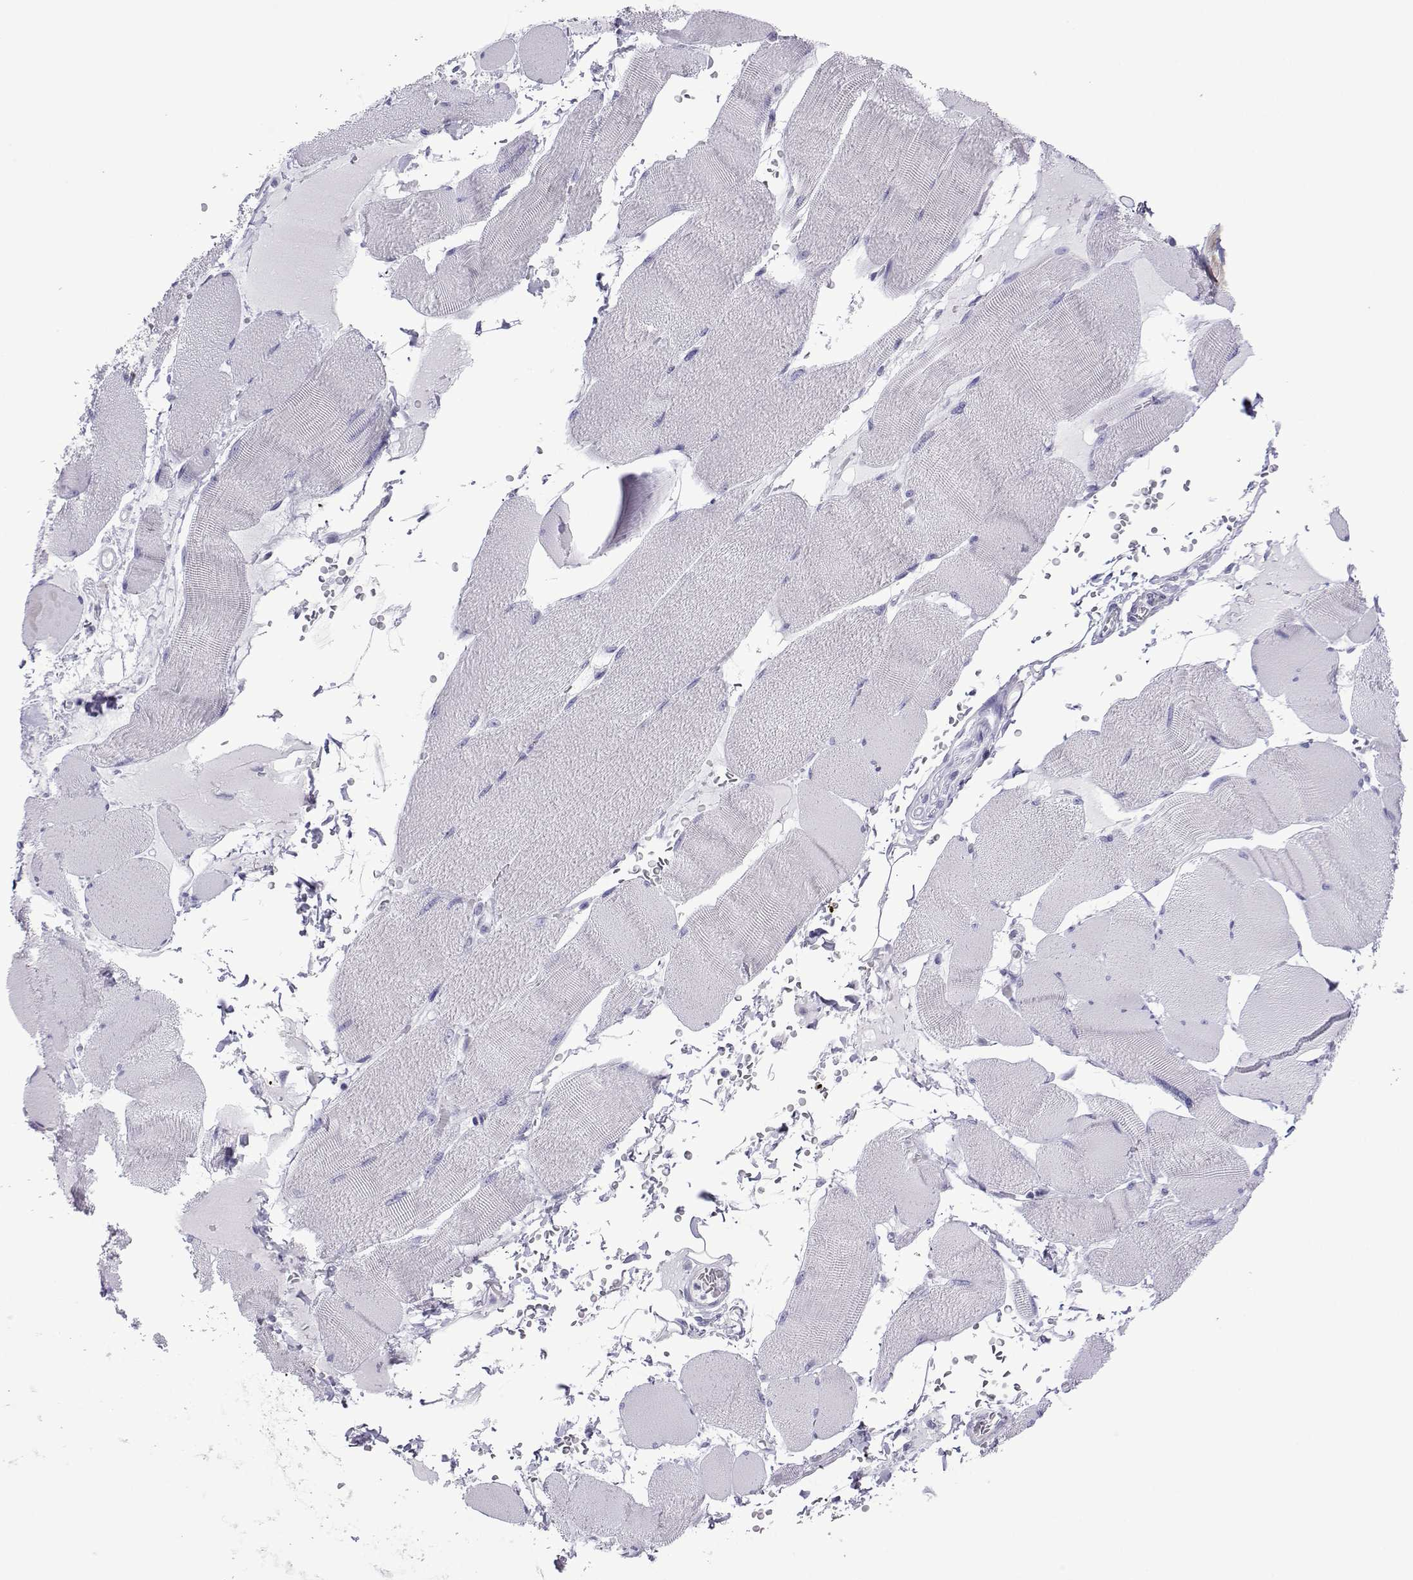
{"staining": {"intensity": "negative", "quantity": "none", "location": "none"}, "tissue": "skeletal muscle", "cell_type": "Myocytes", "image_type": "normal", "snomed": [{"axis": "morphology", "description": "Normal tissue, NOS"}, {"axis": "topography", "description": "Skeletal muscle"}], "caption": "Immunohistochemistry (IHC) micrograph of normal skeletal muscle stained for a protein (brown), which exhibits no staining in myocytes.", "gene": "SPANXA1", "patient": {"sex": "male", "age": 56}}